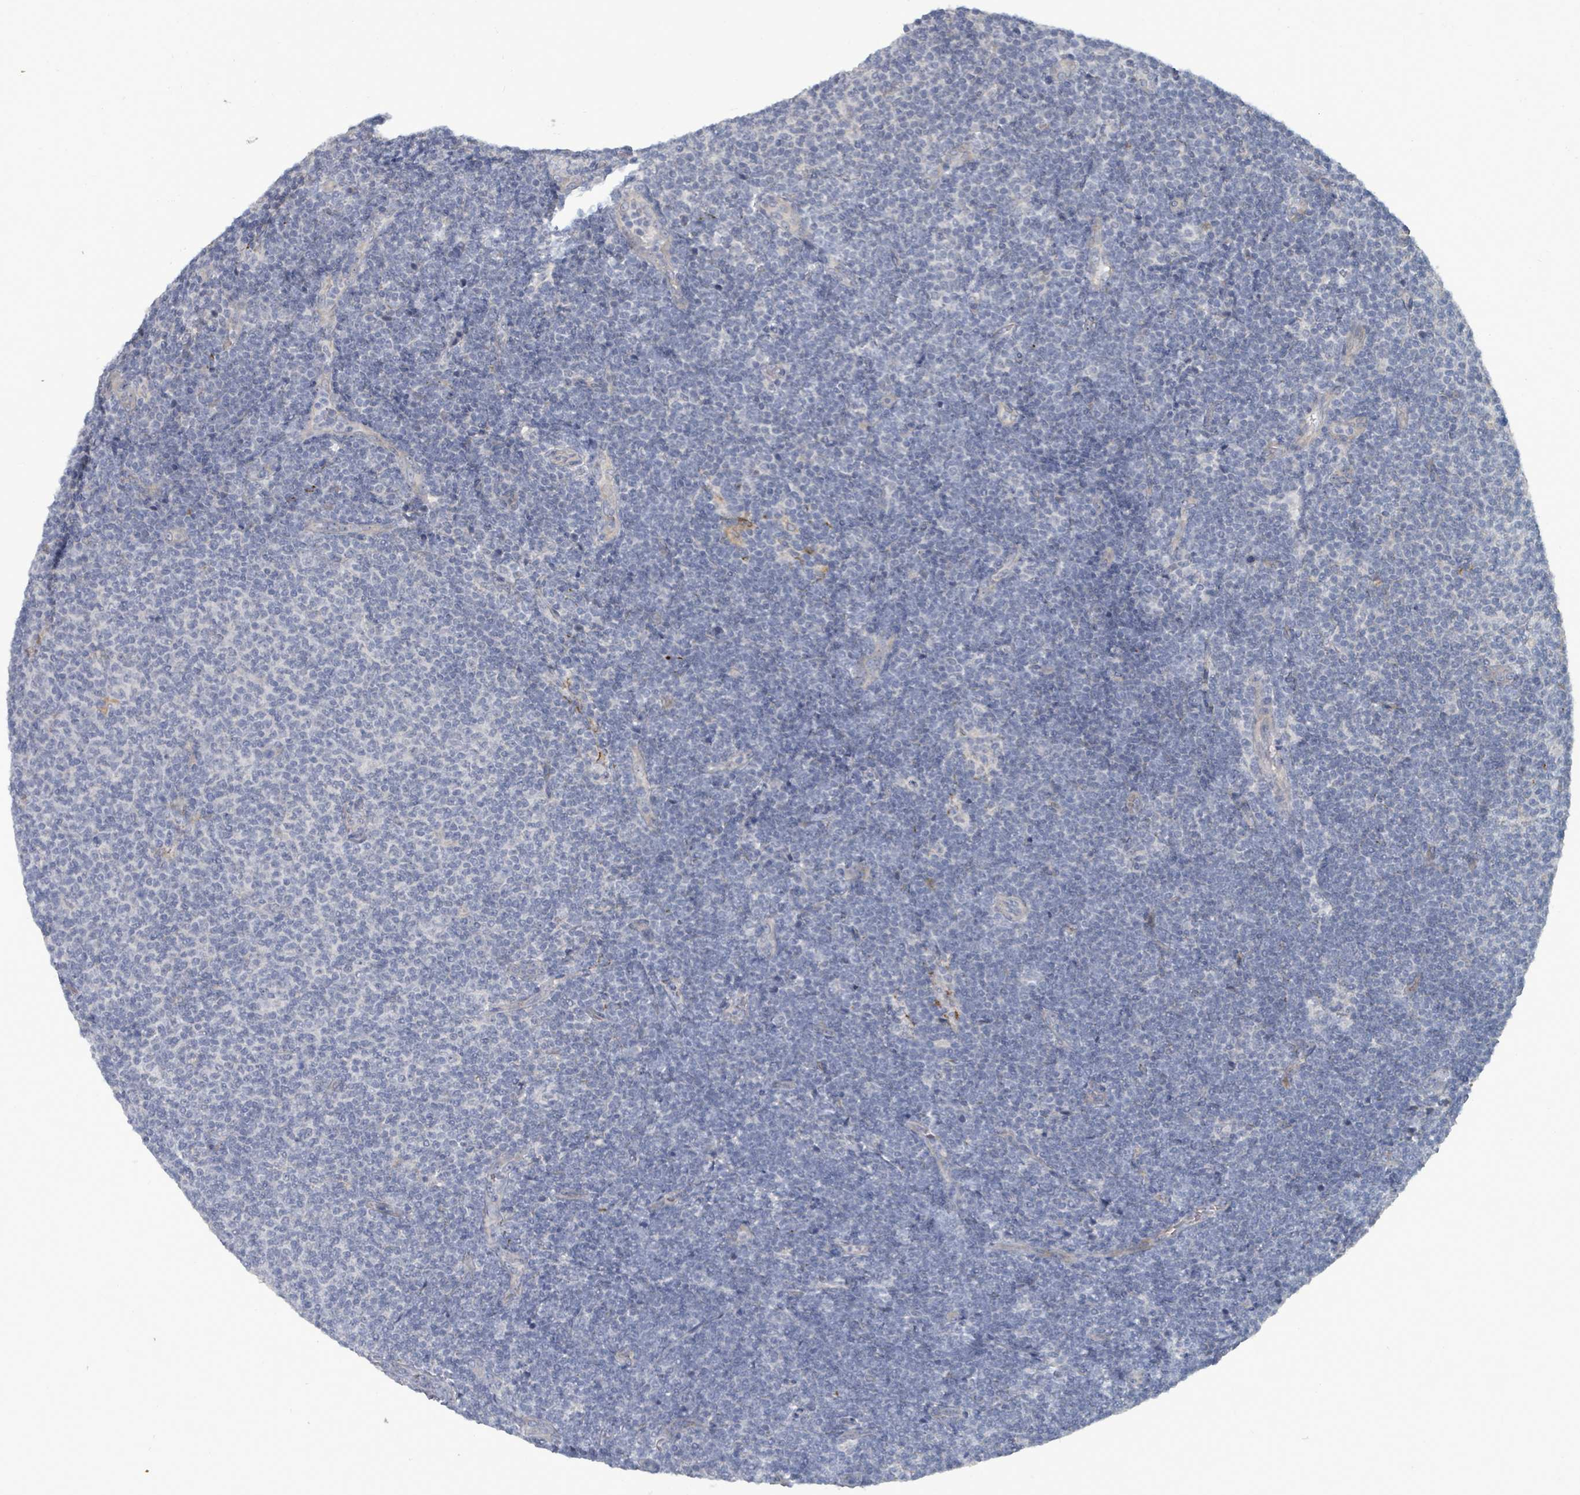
{"staining": {"intensity": "negative", "quantity": "none", "location": "none"}, "tissue": "lymphoma", "cell_type": "Tumor cells", "image_type": "cancer", "snomed": [{"axis": "morphology", "description": "Malignant lymphoma, non-Hodgkin's type, Low grade"}, {"axis": "topography", "description": "Lymph node"}], "caption": "High power microscopy histopathology image of an immunohistochemistry photomicrograph of low-grade malignant lymphoma, non-Hodgkin's type, revealing no significant staining in tumor cells.", "gene": "TRDMT1", "patient": {"sex": "male", "age": 66}}